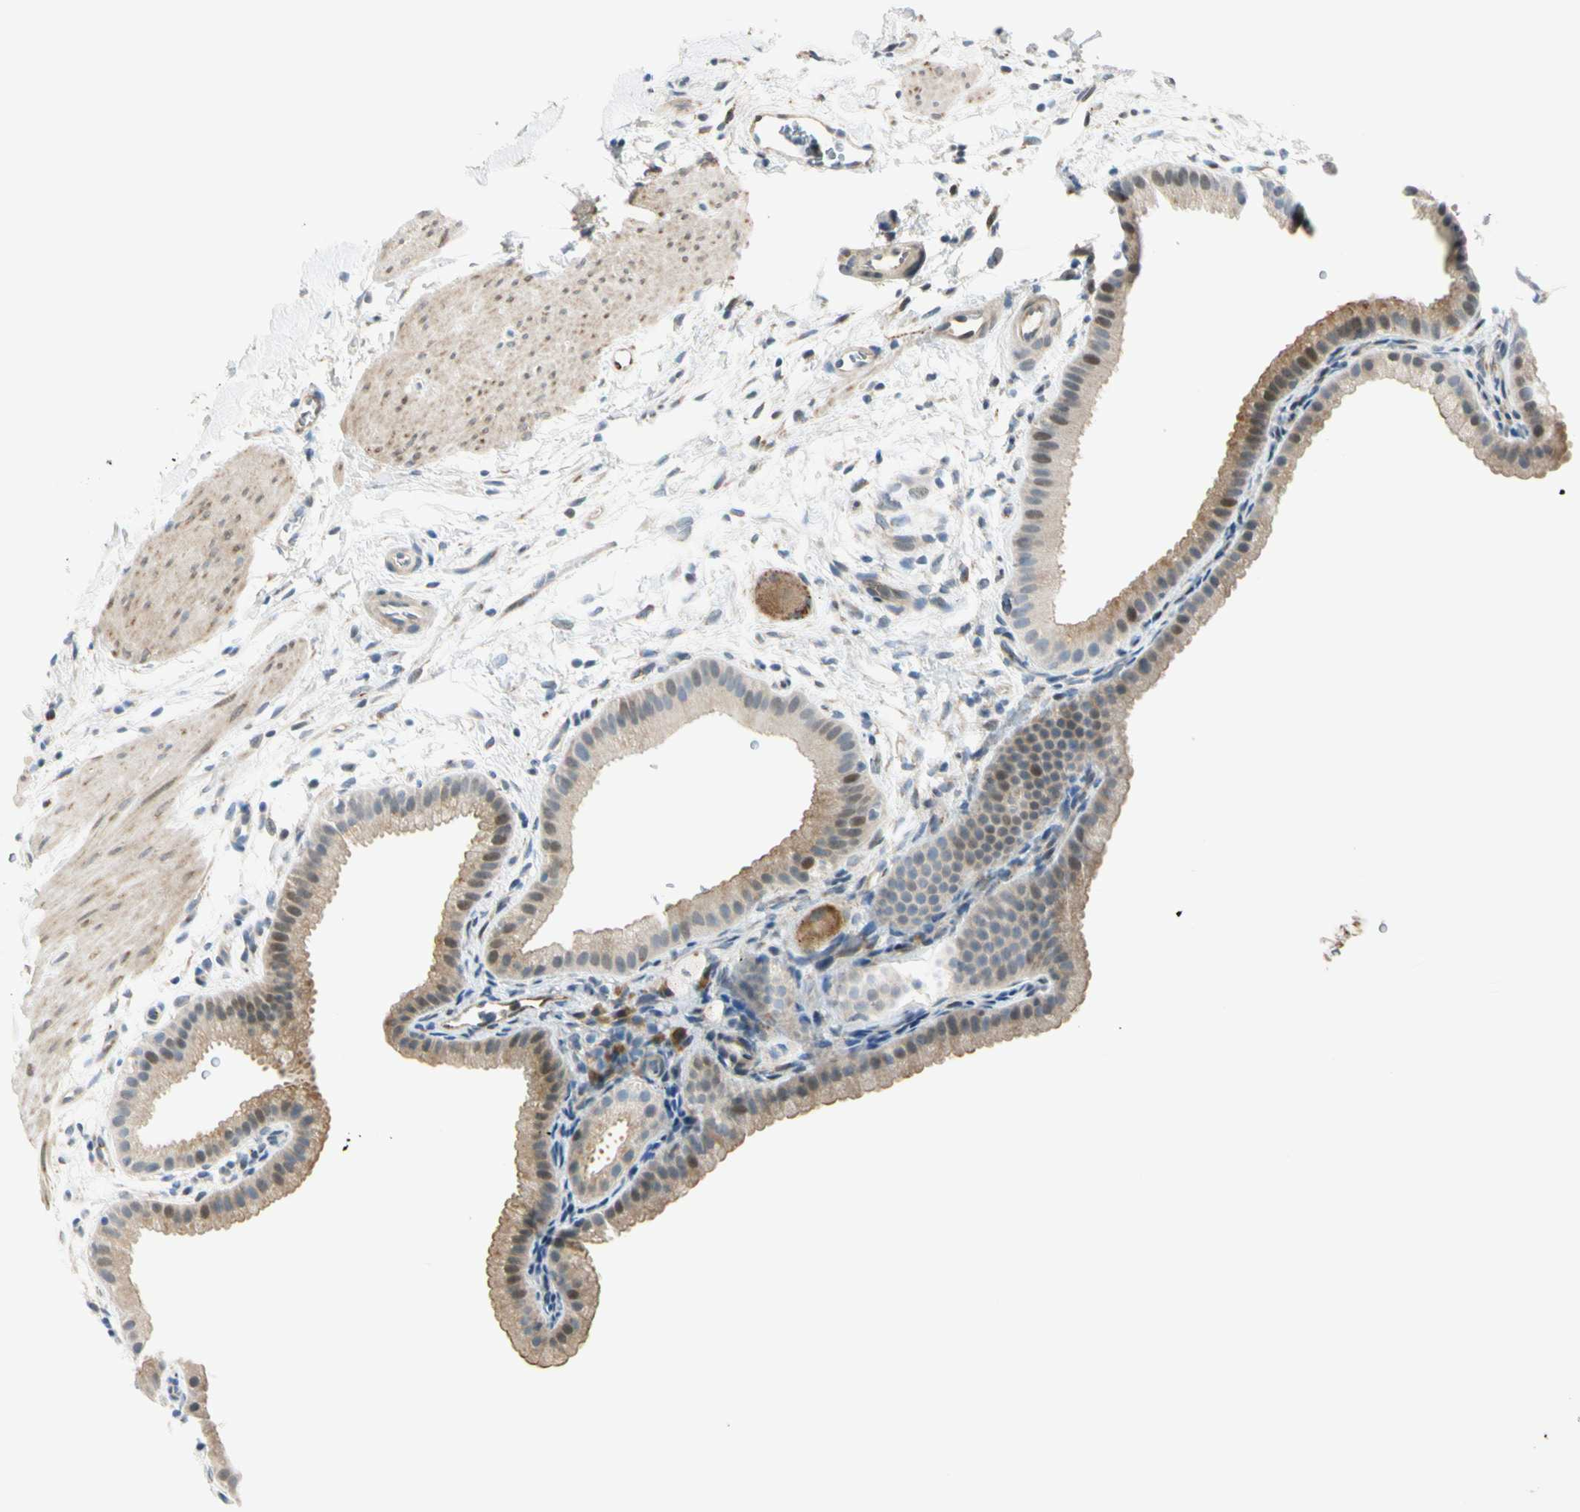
{"staining": {"intensity": "weak", "quantity": ">75%", "location": "cytoplasmic/membranous,nuclear"}, "tissue": "gallbladder", "cell_type": "Glandular cells", "image_type": "normal", "snomed": [{"axis": "morphology", "description": "Normal tissue, NOS"}, {"axis": "topography", "description": "Gallbladder"}], "caption": "This is a histology image of immunohistochemistry staining of unremarkable gallbladder, which shows weak positivity in the cytoplasmic/membranous,nuclear of glandular cells.", "gene": "NPDC1", "patient": {"sex": "female", "age": 64}}